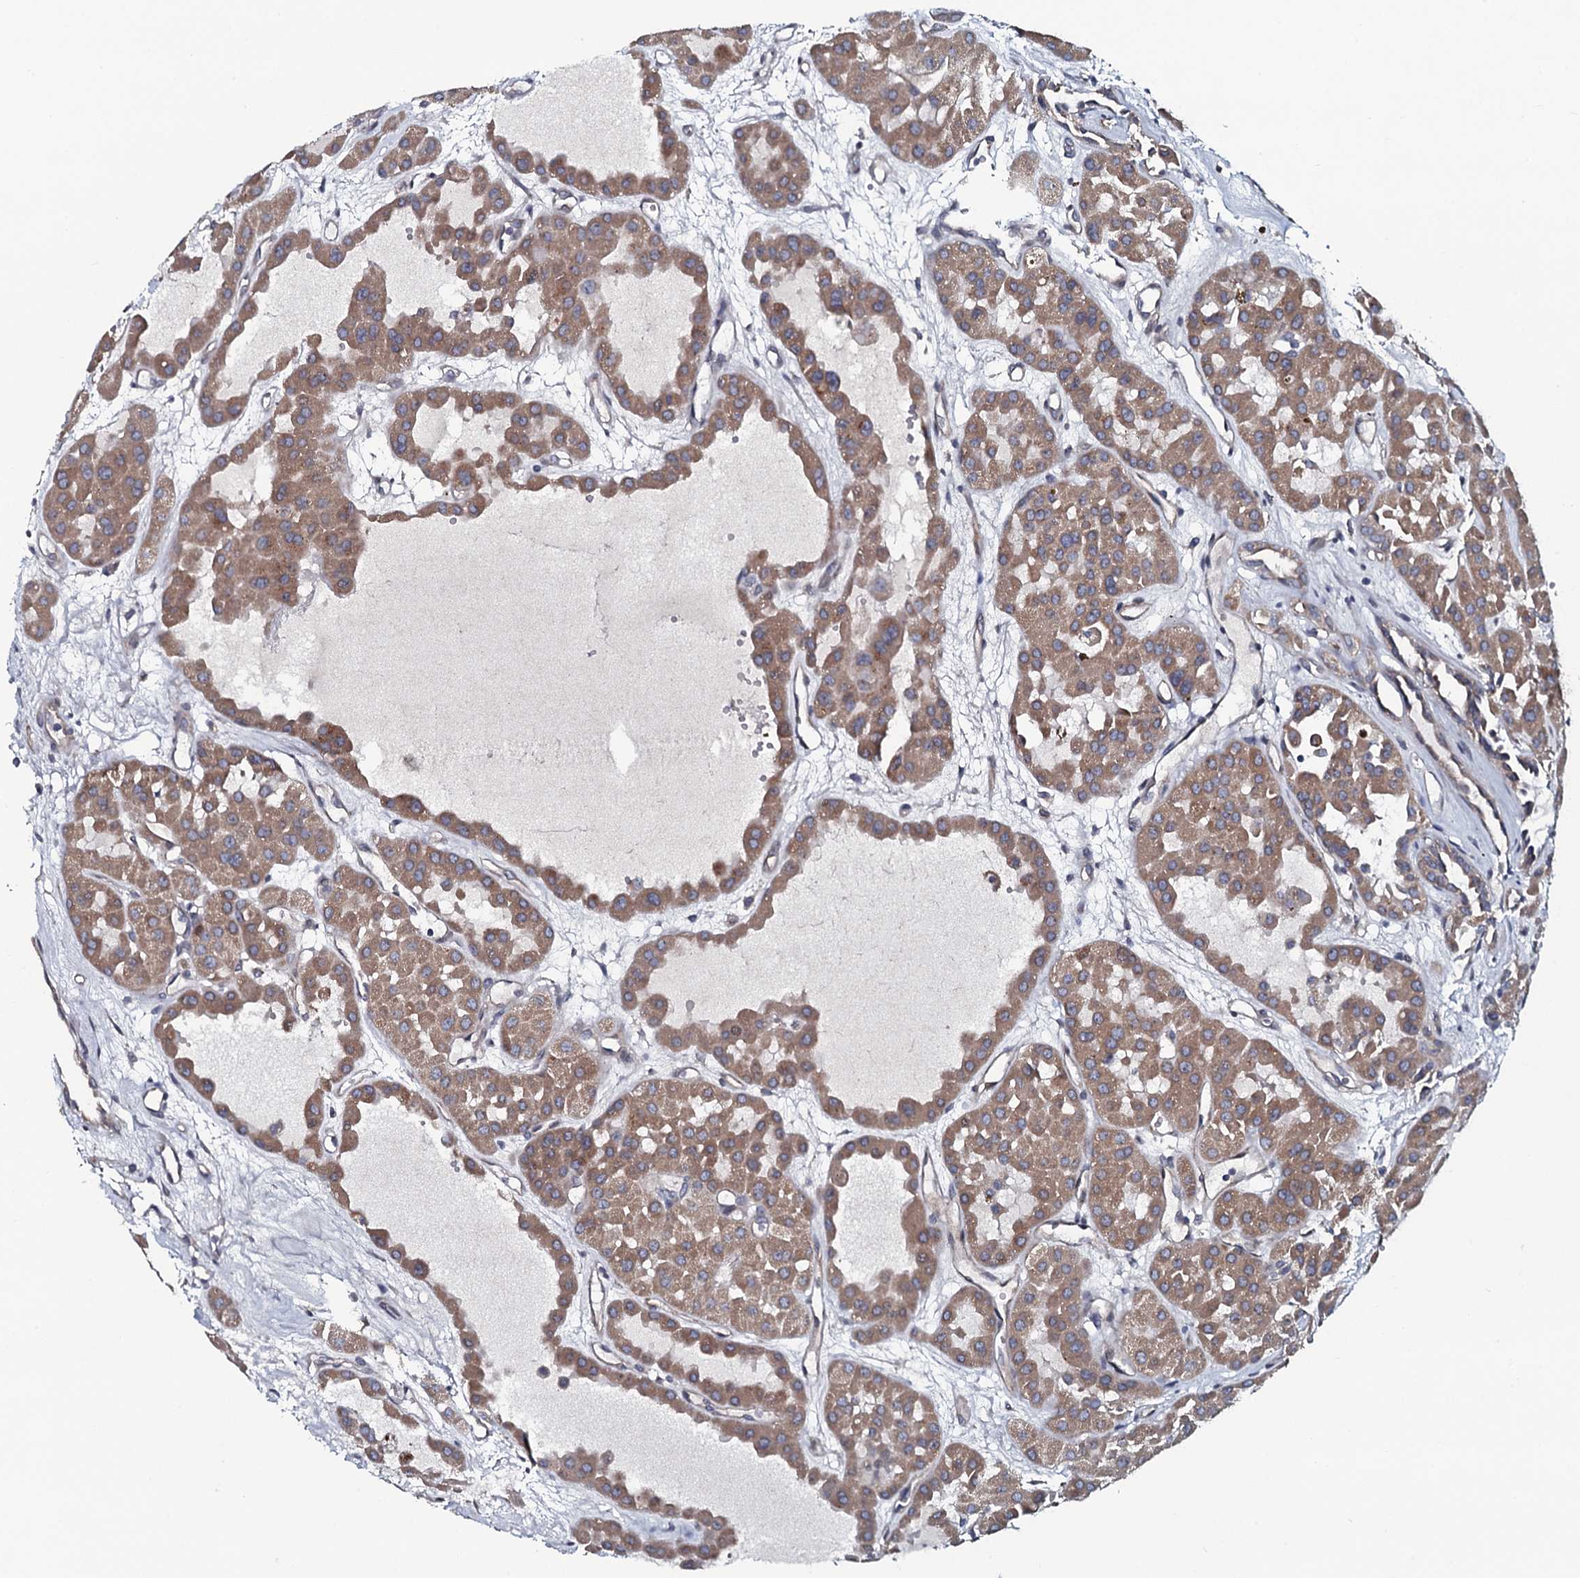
{"staining": {"intensity": "moderate", "quantity": ">75%", "location": "cytoplasmic/membranous"}, "tissue": "renal cancer", "cell_type": "Tumor cells", "image_type": "cancer", "snomed": [{"axis": "morphology", "description": "Carcinoma, NOS"}, {"axis": "topography", "description": "Kidney"}], "caption": "High-power microscopy captured an immunohistochemistry (IHC) histopathology image of renal carcinoma, revealing moderate cytoplasmic/membranous expression in about >75% of tumor cells. The staining is performed using DAB brown chromogen to label protein expression. The nuclei are counter-stained blue using hematoxylin.", "gene": "KCTD4", "patient": {"sex": "female", "age": 75}}